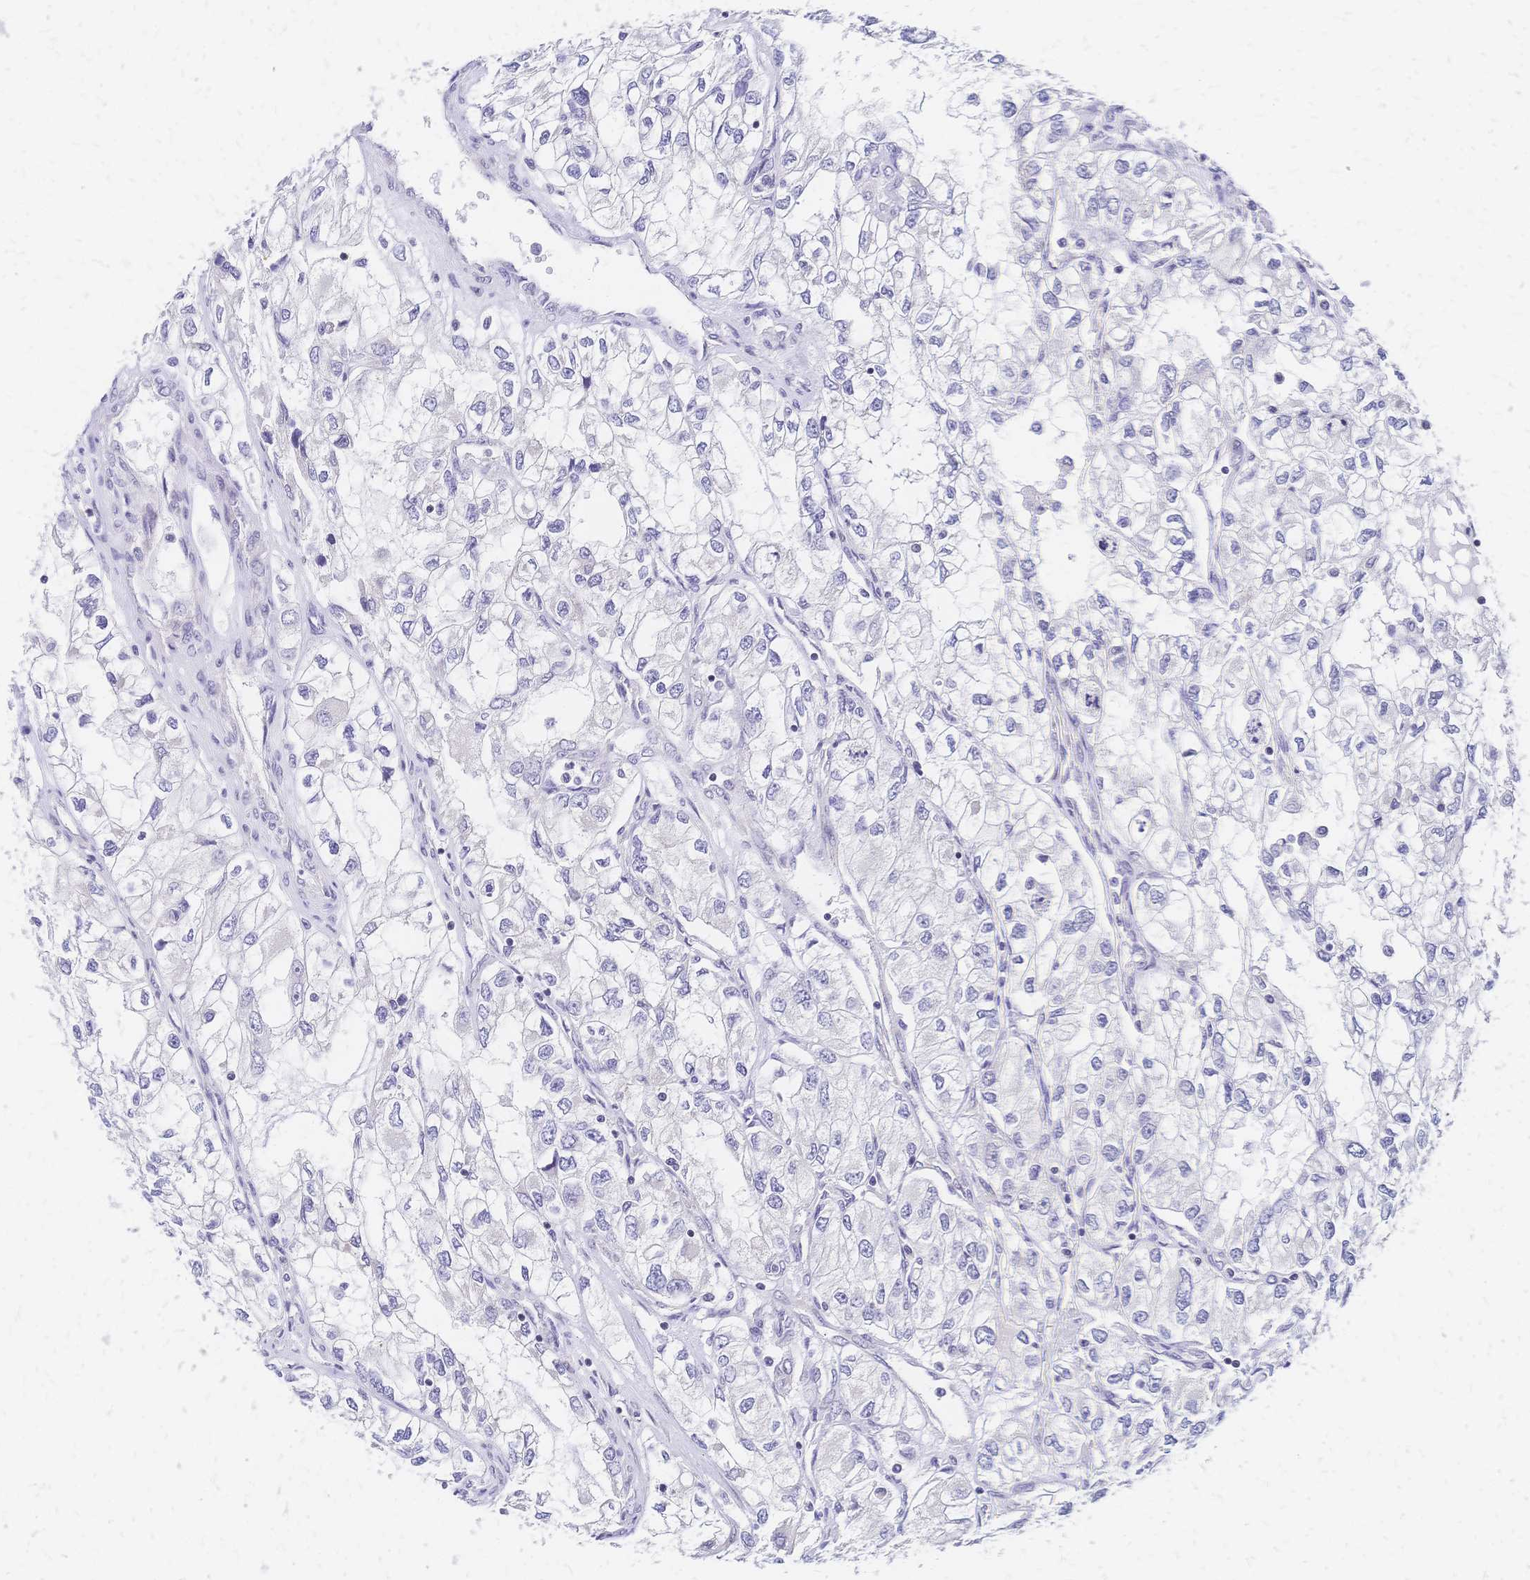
{"staining": {"intensity": "negative", "quantity": "none", "location": "none"}, "tissue": "renal cancer", "cell_type": "Tumor cells", "image_type": "cancer", "snomed": [{"axis": "morphology", "description": "Adenocarcinoma, NOS"}, {"axis": "topography", "description": "Kidney"}], "caption": "An image of renal cancer stained for a protein reveals no brown staining in tumor cells. (DAB (3,3'-diaminobenzidine) immunohistochemistry (IHC) with hematoxylin counter stain).", "gene": "CBX7", "patient": {"sex": "female", "age": 59}}